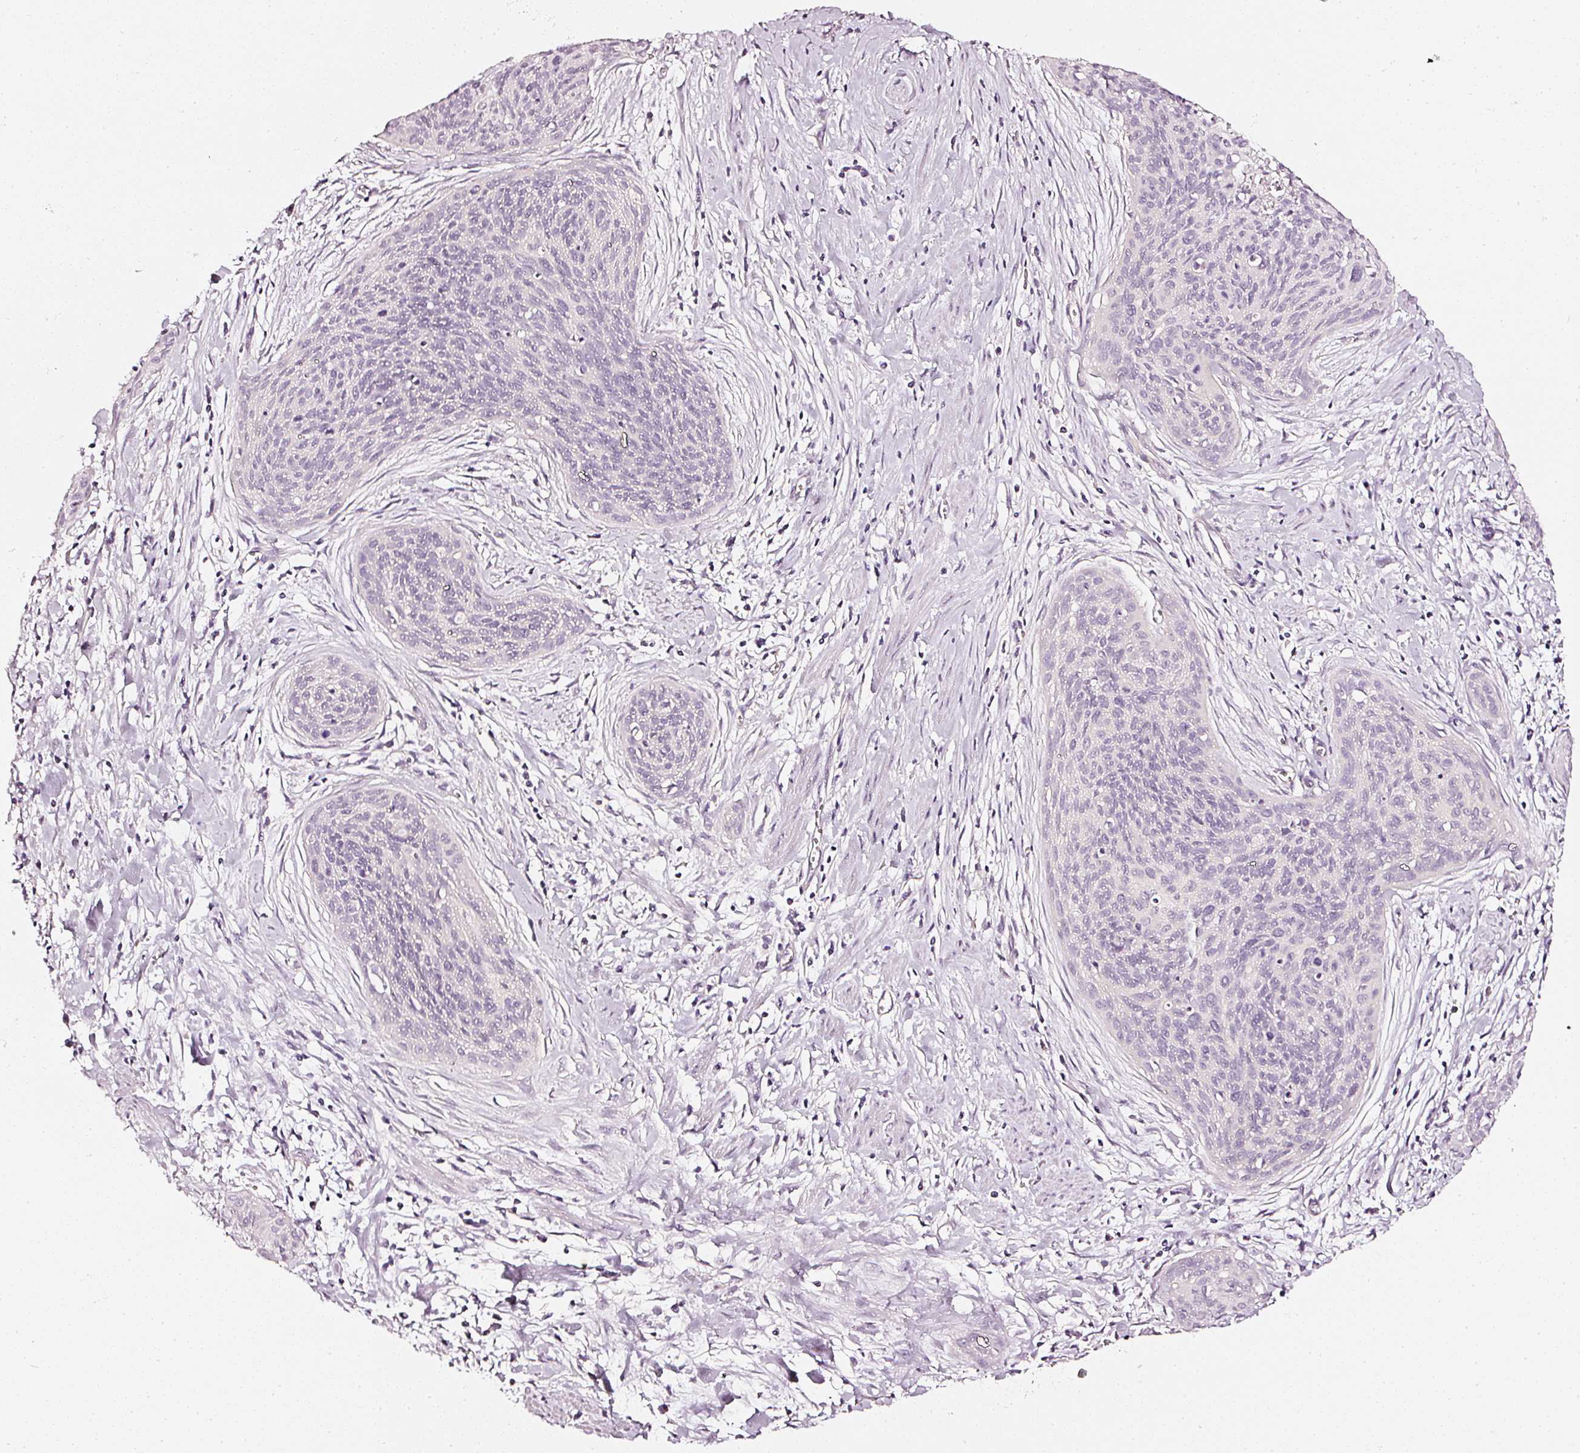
{"staining": {"intensity": "negative", "quantity": "none", "location": "none"}, "tissue": "cervical cancer", "cell_type": "Tumor cells", "image_type": "cancer", "snomed": [{"axis": "morphology", "description": "Squamous cell carcinoma, NOS"}, {"axis": "topography", "description": "Cervix"}], "caption": "High magnification brightfield microscopy of squamous cell carcinoma (cervical) stained with DAB (brown) and counterstained with hematoxylin (blue): tumor cells show no significant expression.", "gene": "CNP", "patient": {"sex": "female", "age": 55}}